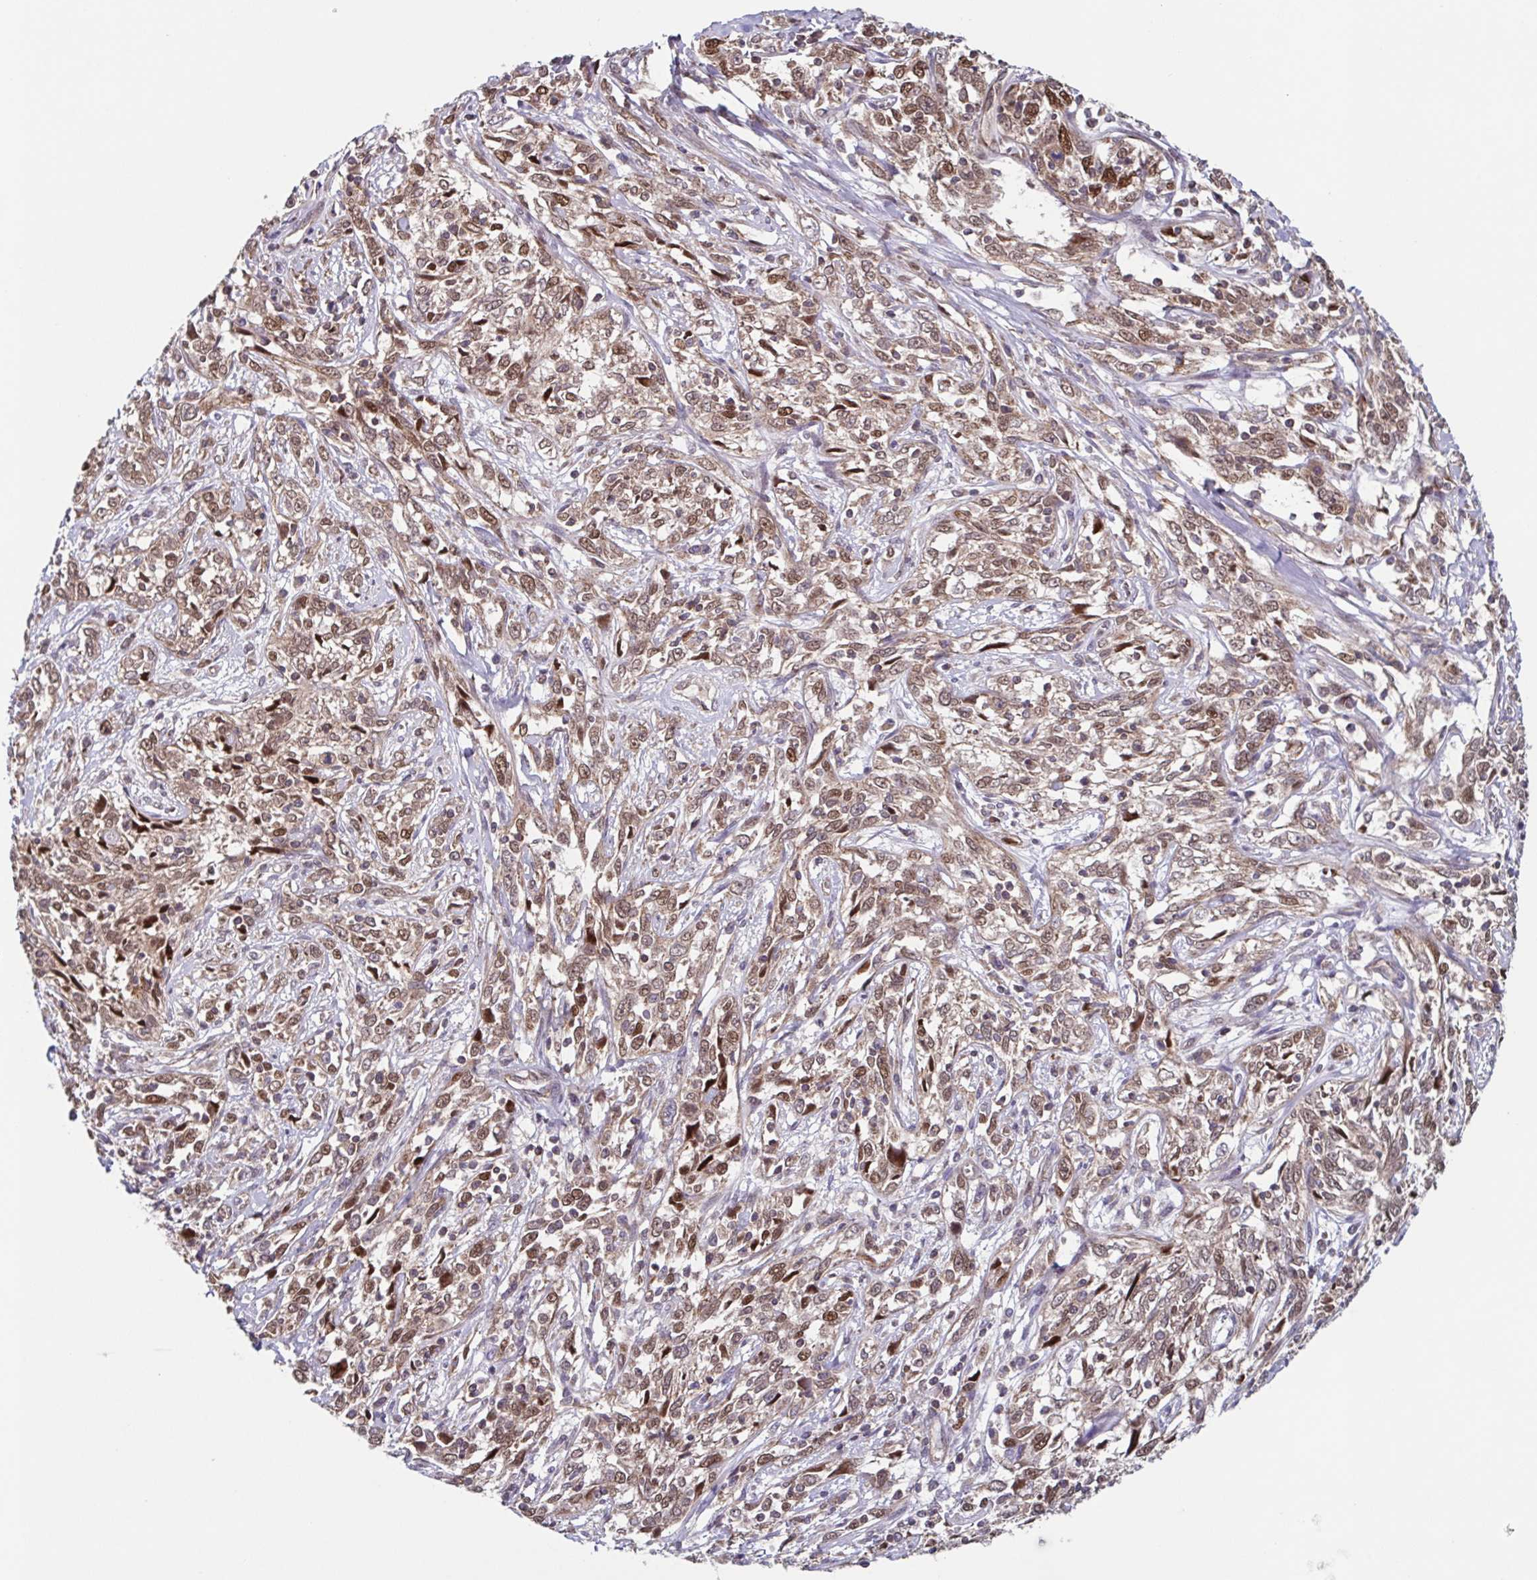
{"staining": {"intensity": "moderate", "quantity": ">75%", "location": "cytoplasmic/membranous,nuclear"}, "tissue": "cervical cancer", "cell_type": "Tumor cells", "image_type": "cancer", "snomed": [{"axis": "morphology", "description": "Adenocarcinoma, NOS"}, {"axis": "topography", "description": "Cervix"}], "caption": "Cervical cancer (adenocarcinoma) tissue shows moderate cytoplasmic/membranous and nuclear staining in about >75% of tumor cells", "gene": "TTC19", "patient": {"sex": "female", "age": 40}}